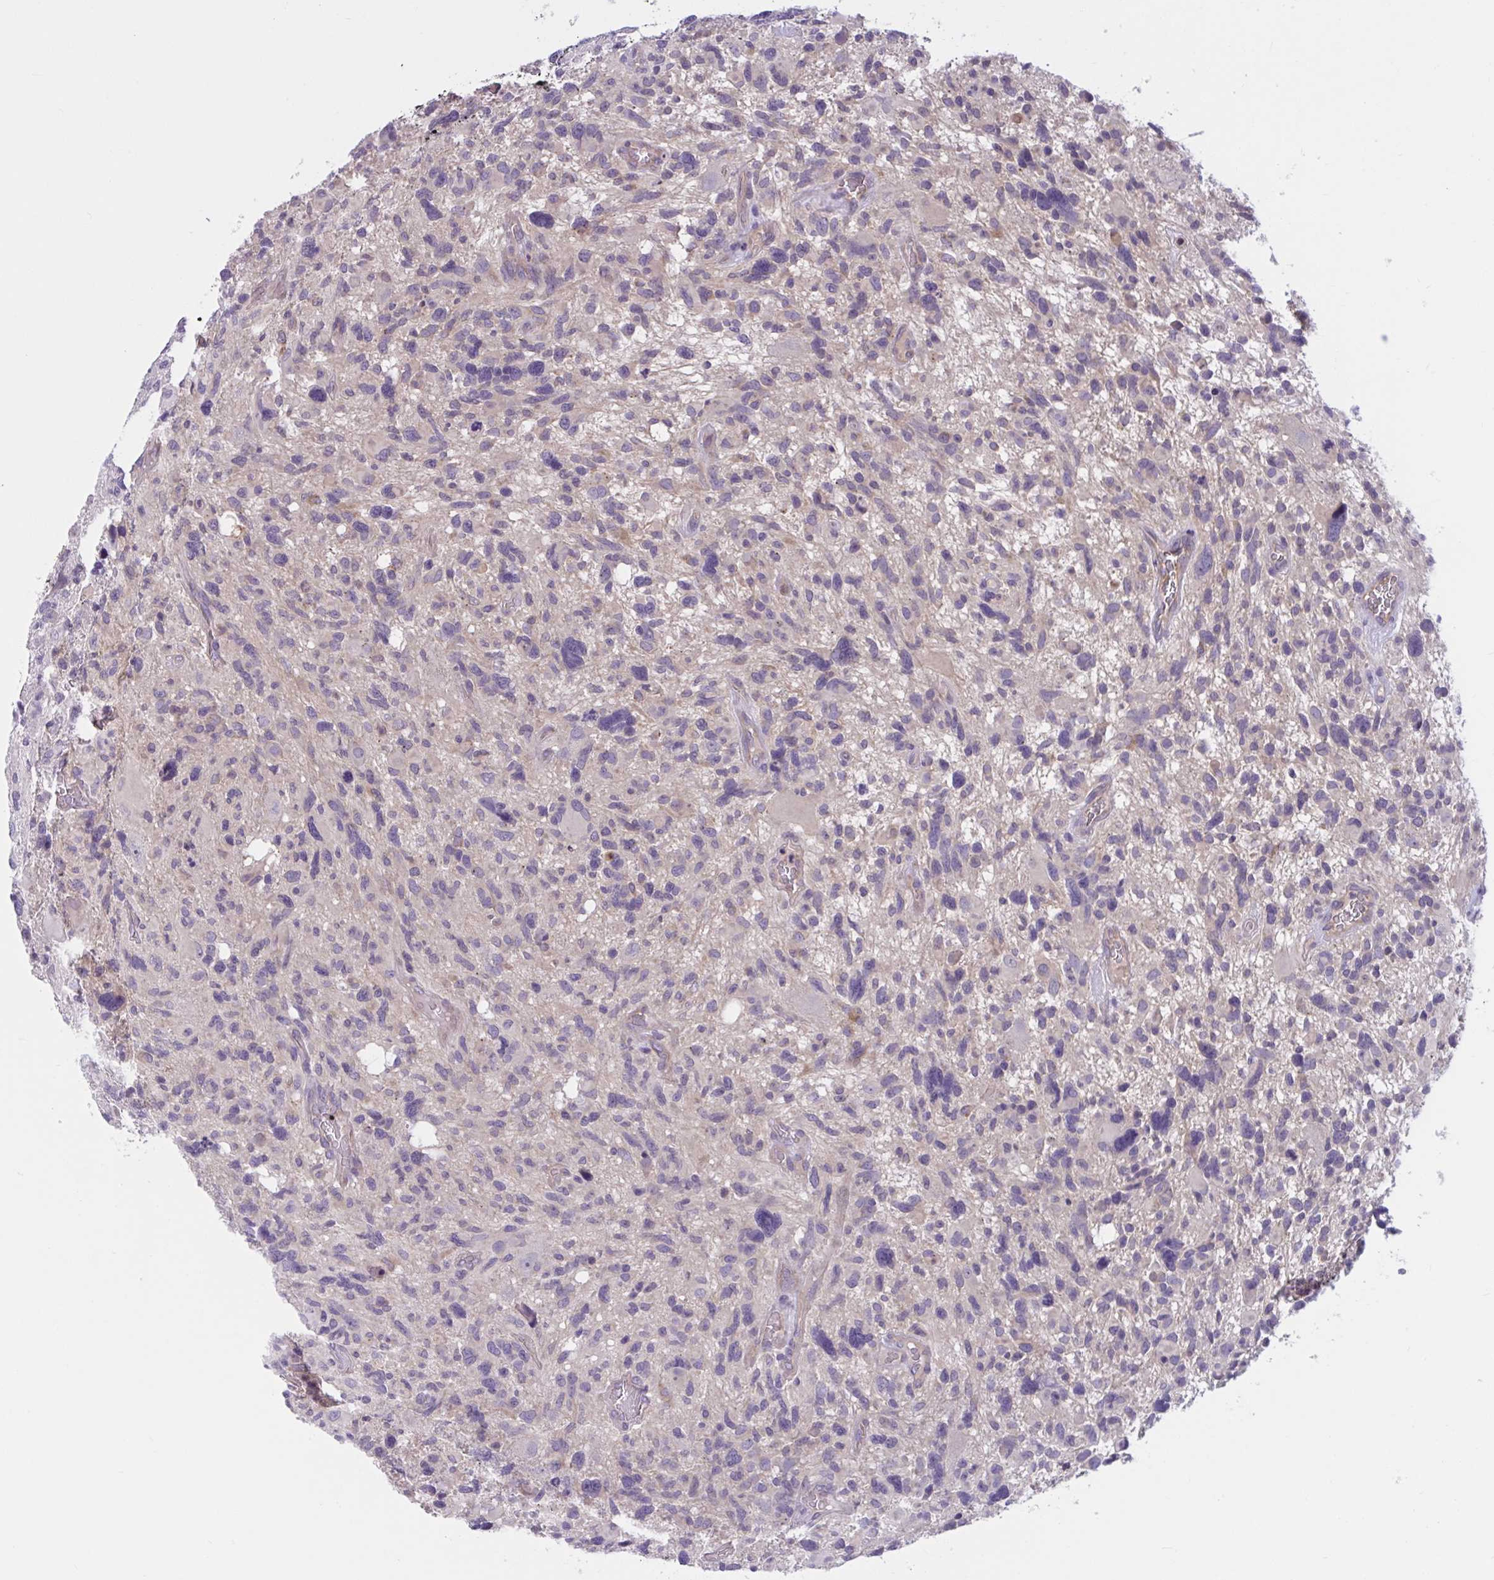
{"staining": {"intensity": "negative", "quantity": "none", "location": "none"}, "tissue": "glioma", "cell_type": "Tumor cells", "image_type": "cancer", "snomed": [{"axis": "morphology", "description": "Glioma, malignant, High grade"}, {"axis": "topography", "description": "Brain"}], "caption": "This histopathology image is of malignant glioma (high-grade) stained with immunohistochemistry to label a protein in brown with the nuclei are counter-stained blue. There is no positivity in tumor cells.", "gene": "WNT9B", "patient": {"sex": "male", "age": 49}}